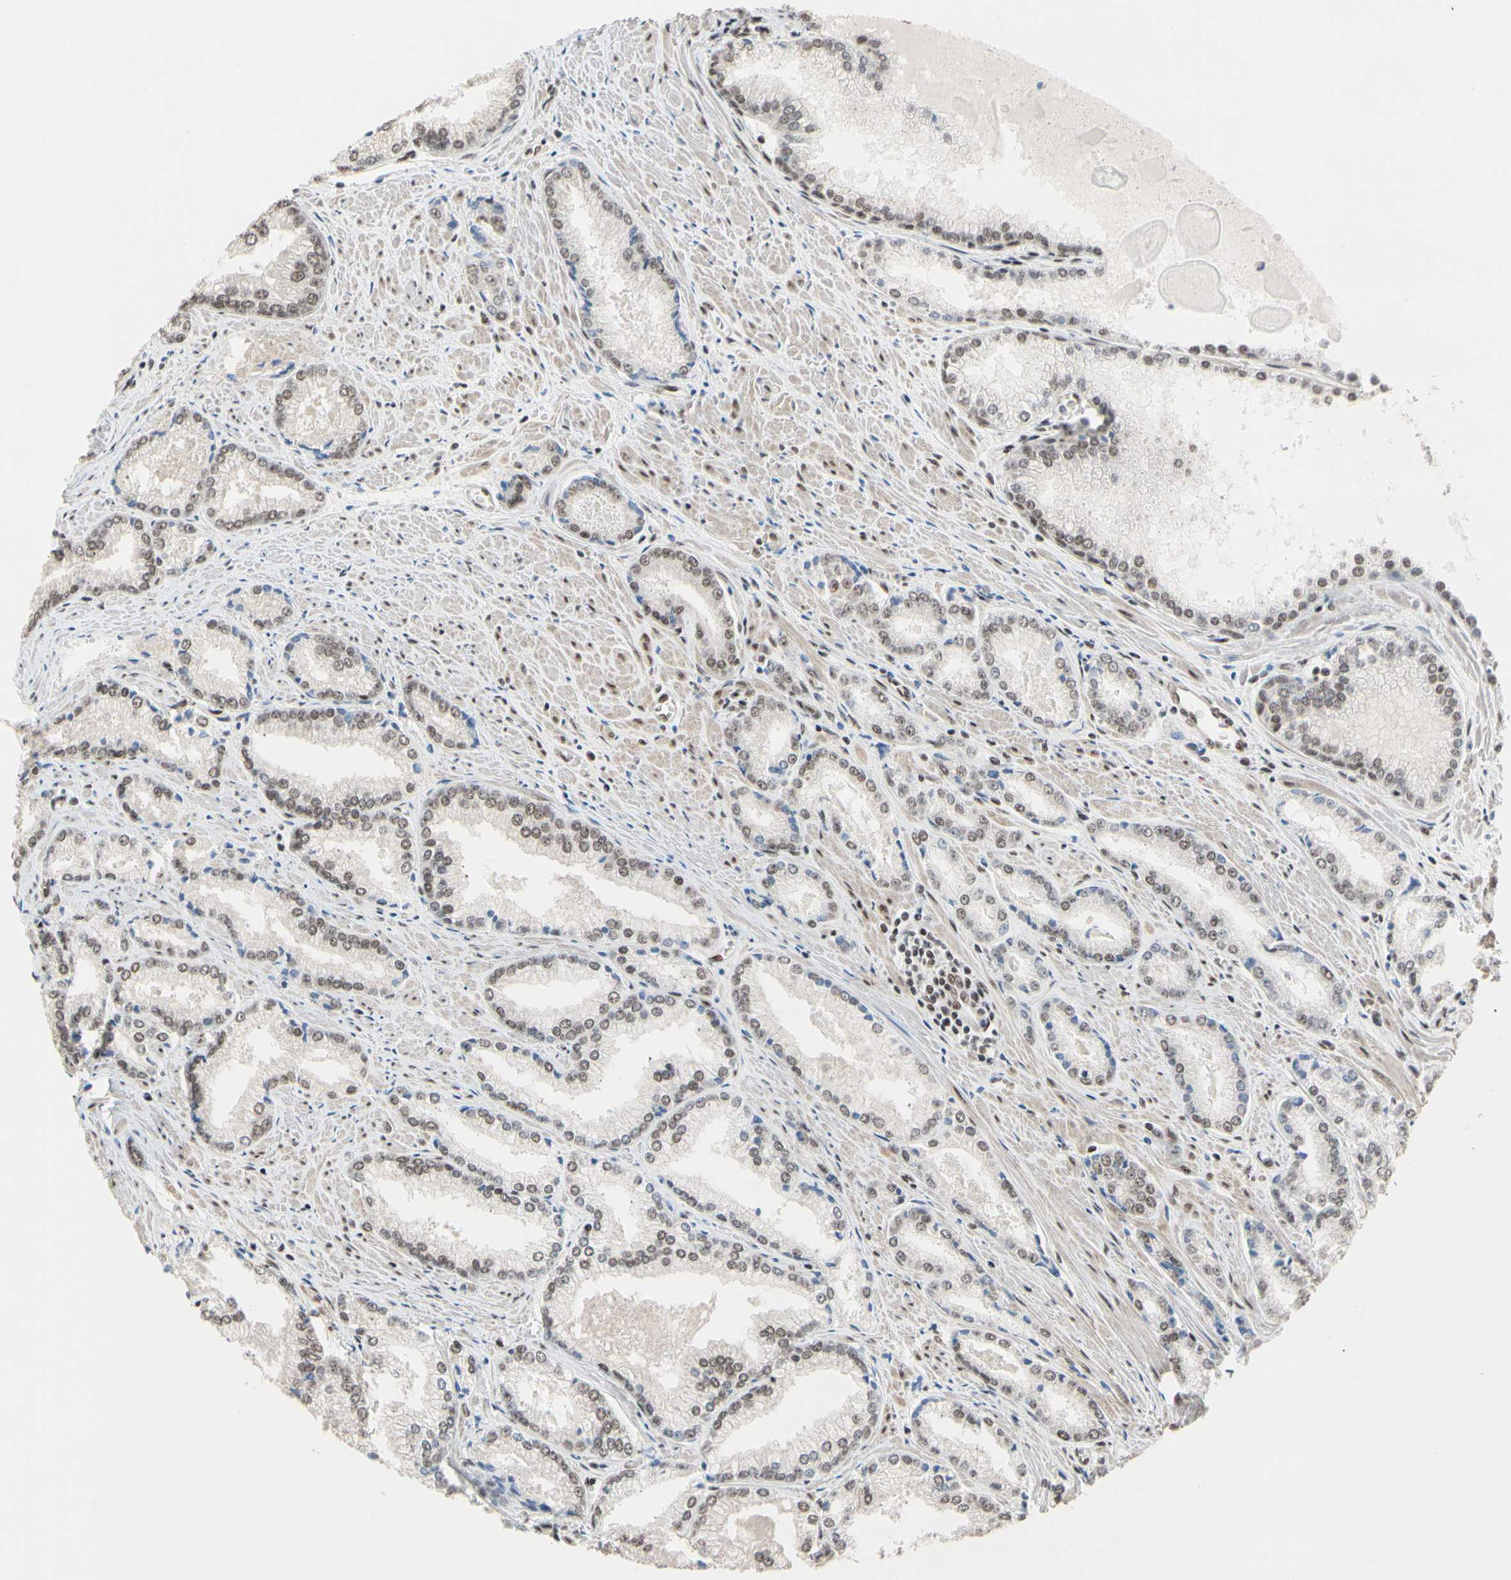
{"staining": {"intensity": "weak", "quantity": ">75%", "location": "nuclear"}, "tissue": "prostate cancer", "cell_type": "Tumor cells", "image_type": "cancer", "snomed": [{"axis": "morphology", "description": "Adenocarcinoma, Low grade"}, {"axis": "topography", "description": "Prostate"}], "caption": "Tumor cells show weak nuclear staining in approximately >75% of cells in low-grade adenocarcinoma (prostate).", "gene": "TAF4", "patient": {"sex": "male", "age": 64}}